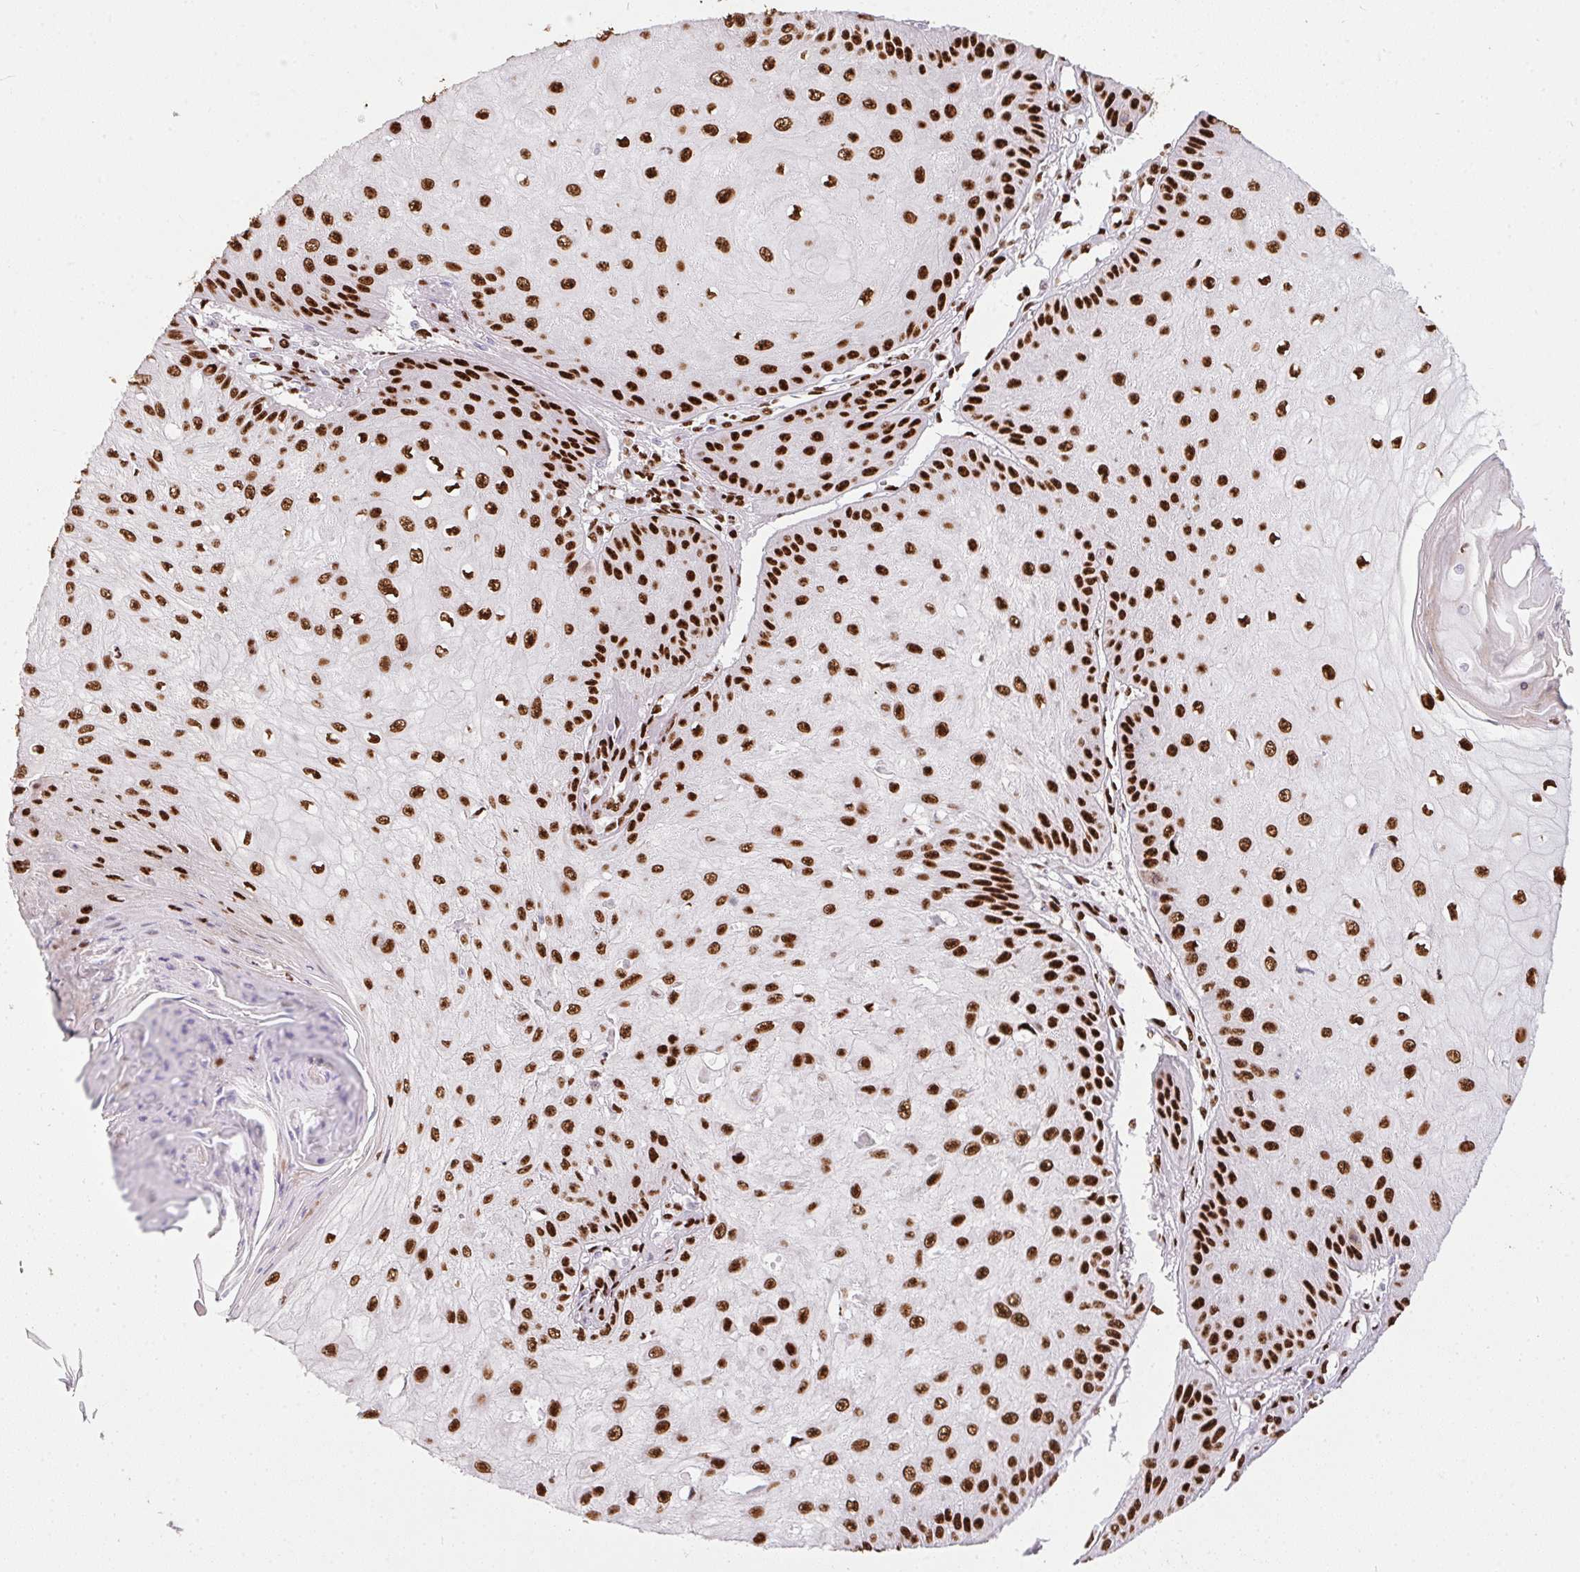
{"staining": {"intensity": "strong", "quantity": ">75%", "location": "nuclear"}, "tissue": "skin cancer", "cell_type": "Tumor cells", "image_type": "cancer", "snomed": [{"axis": "morphology", "description": "Squamous cell carcinoma, NOS"}, {"axis": "topography", "description": "Skin"}], "caption": "The histopathology image reveals a brown stain indicating the presence of a protein in the nuclear of tumor cells in skin squamous cell carcinoma. (DAB IHC, brown staining for protein, blue staining for nuclei).", "gene": "PAGE3", "patient": {"sex": "male", "age": 70}}